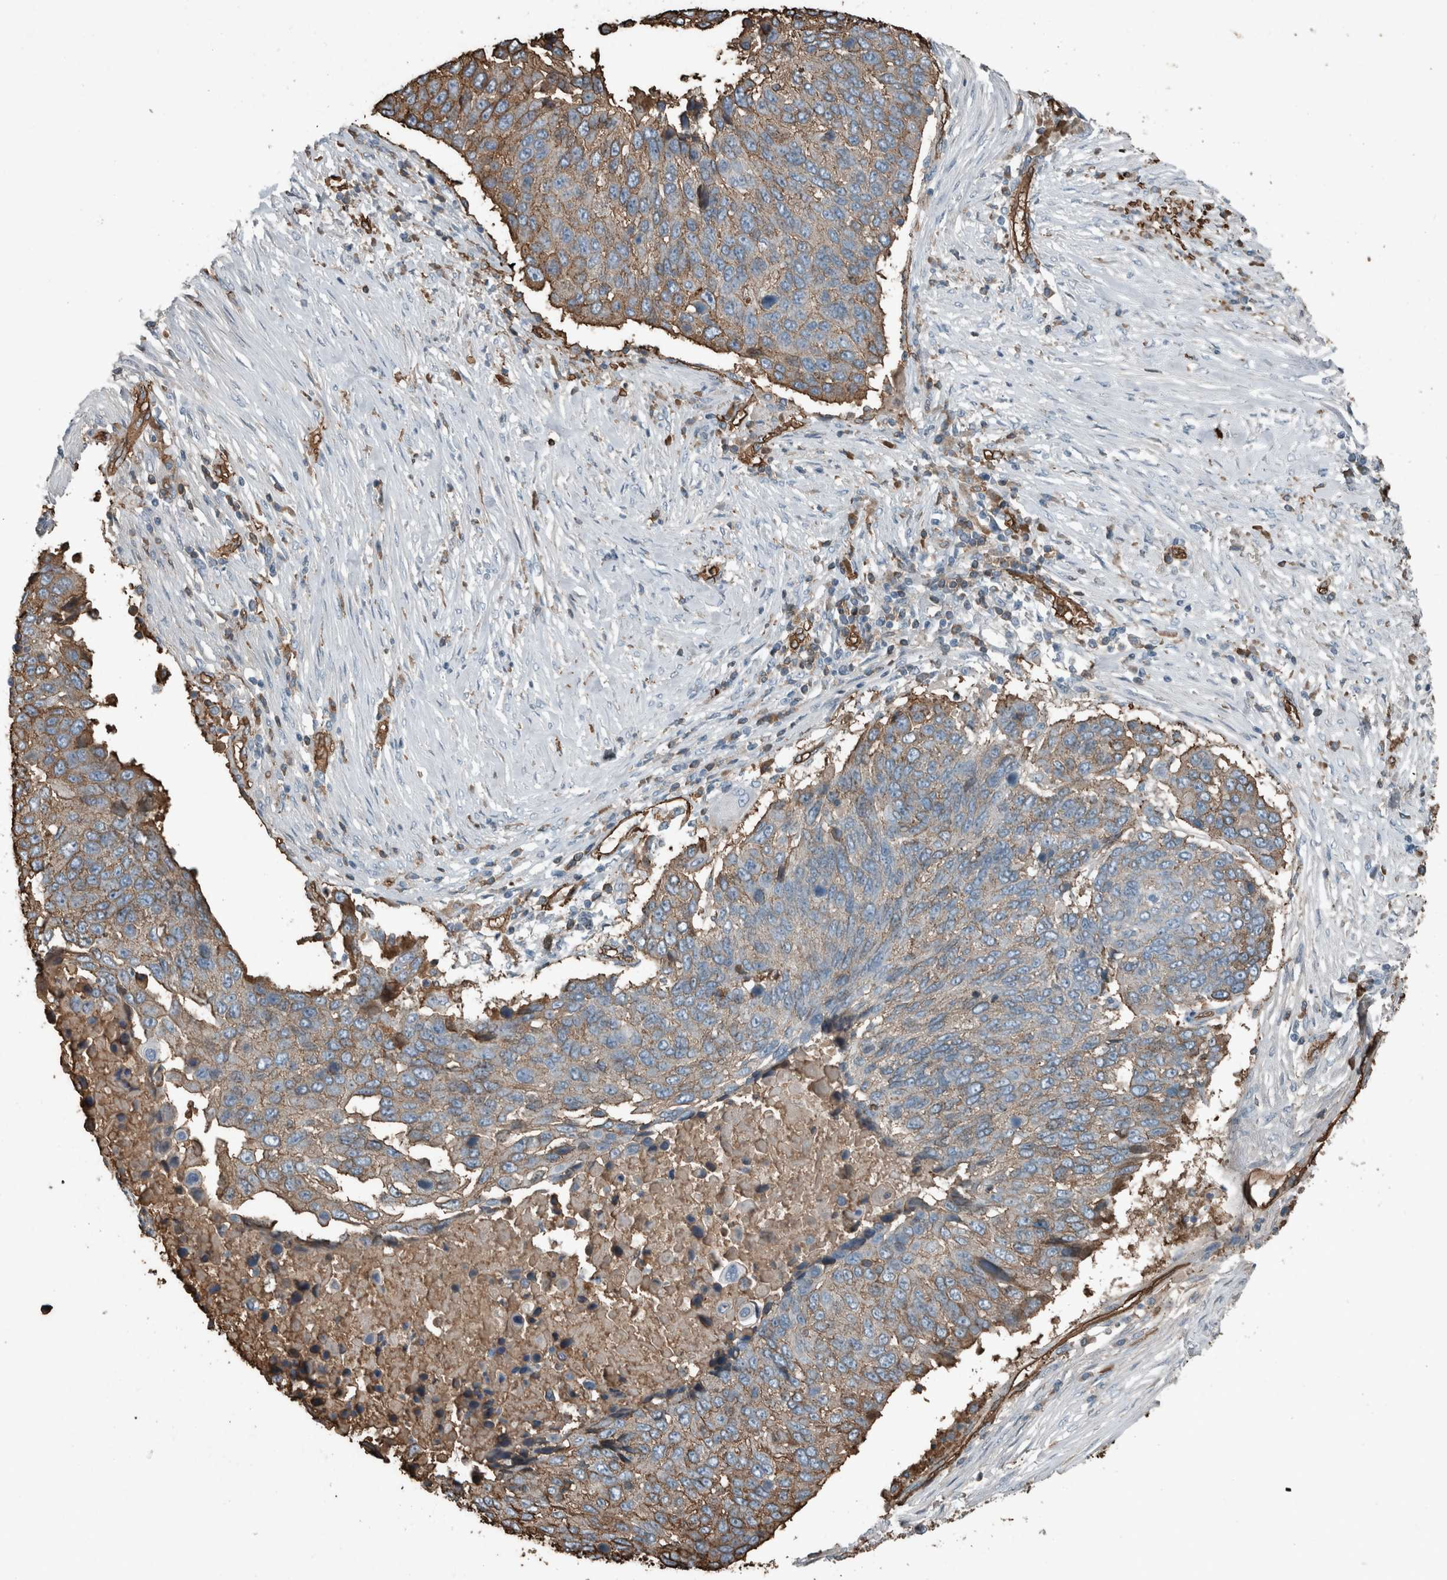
{"staining": {"intensity": "weak", "quantity": ">75%", "location": "cytoplasmic/membranous"}, "tissue": "lung cancer", "cell_type": "Tumor cells", "image_type": "cancer", "snomed": [{"axis": "morphology", "description": "Squamous cell carcinoma, NOS"}, {"axis": "topography", "description": "Lung"}], "caption": "Lung cancer stained with DAB immunohistochemistry reveals low levels of weak cytoplasmic/membranous expression in about >75% of tumor cells.", "gene": "LBP", "patient": {"sex": "male", "age": 66}}